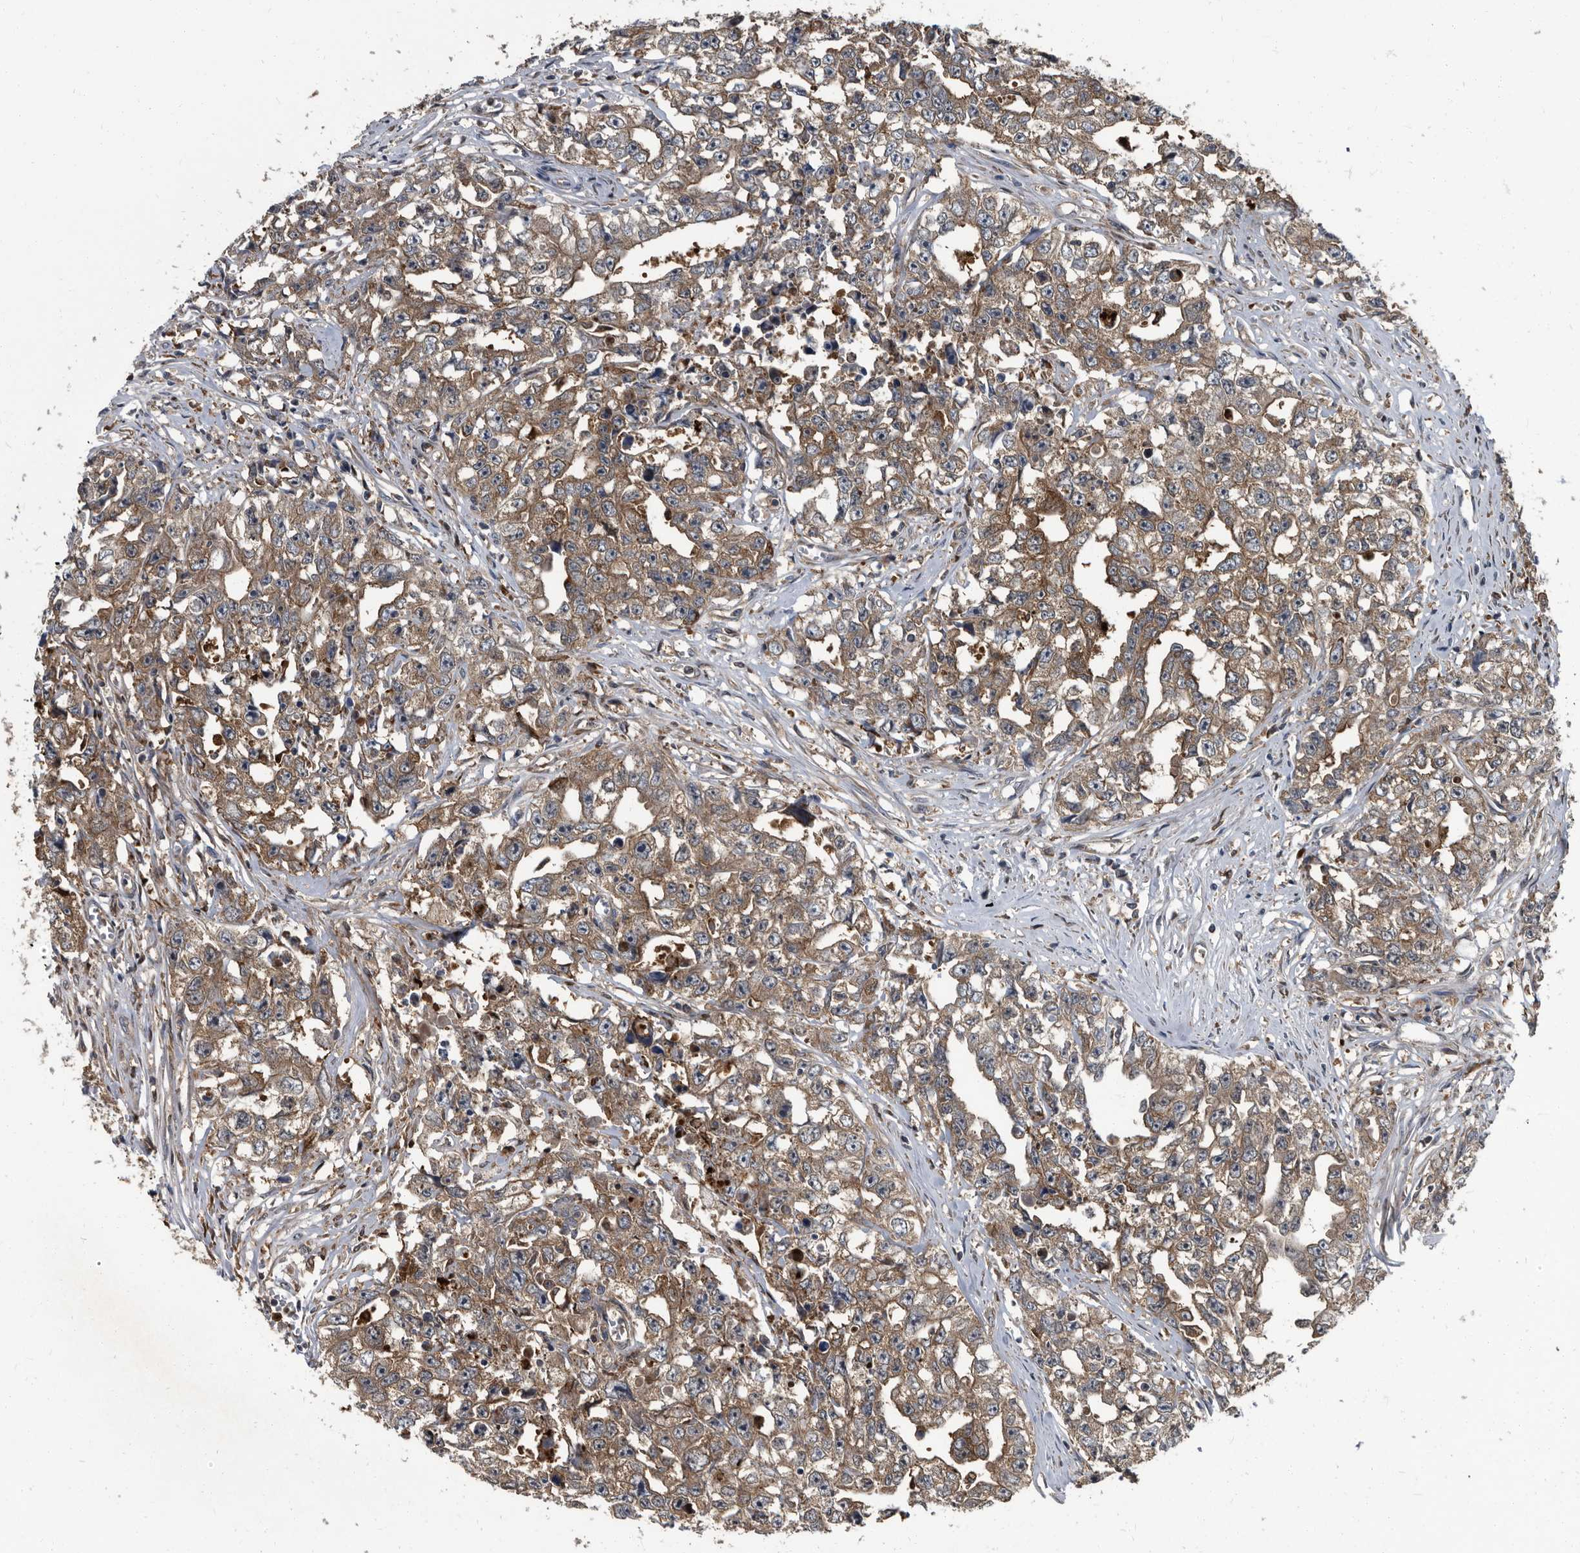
{"staining": {"intensity": "moderate", "quantity": ">75%", "location": "cytoplasmic/membranous"}, "tissue": "testis cancer", "cell_type": "Tumor cells", "image_type": "cancer", "snomed": [{"axis": "morphology", "description": "Seminoma, NOS"}, {"axis": "morphology", "description": "Carcinoma, Embryonal, NOS"}, {"axis": "topography", "description": "Testis"}], "caption": "Immunohistochemistry image of neoplastic tissue: human embryonal carcinoma (testis) stained using IHC shows medium levels of moderate protein expression localized specifically in the cytoplasmic/membranous of tumor cells, appearing as a cytoplasmic/membranous brown color.", "gene": "CDV3", "patient": {"sex": "male", "age": 43}}